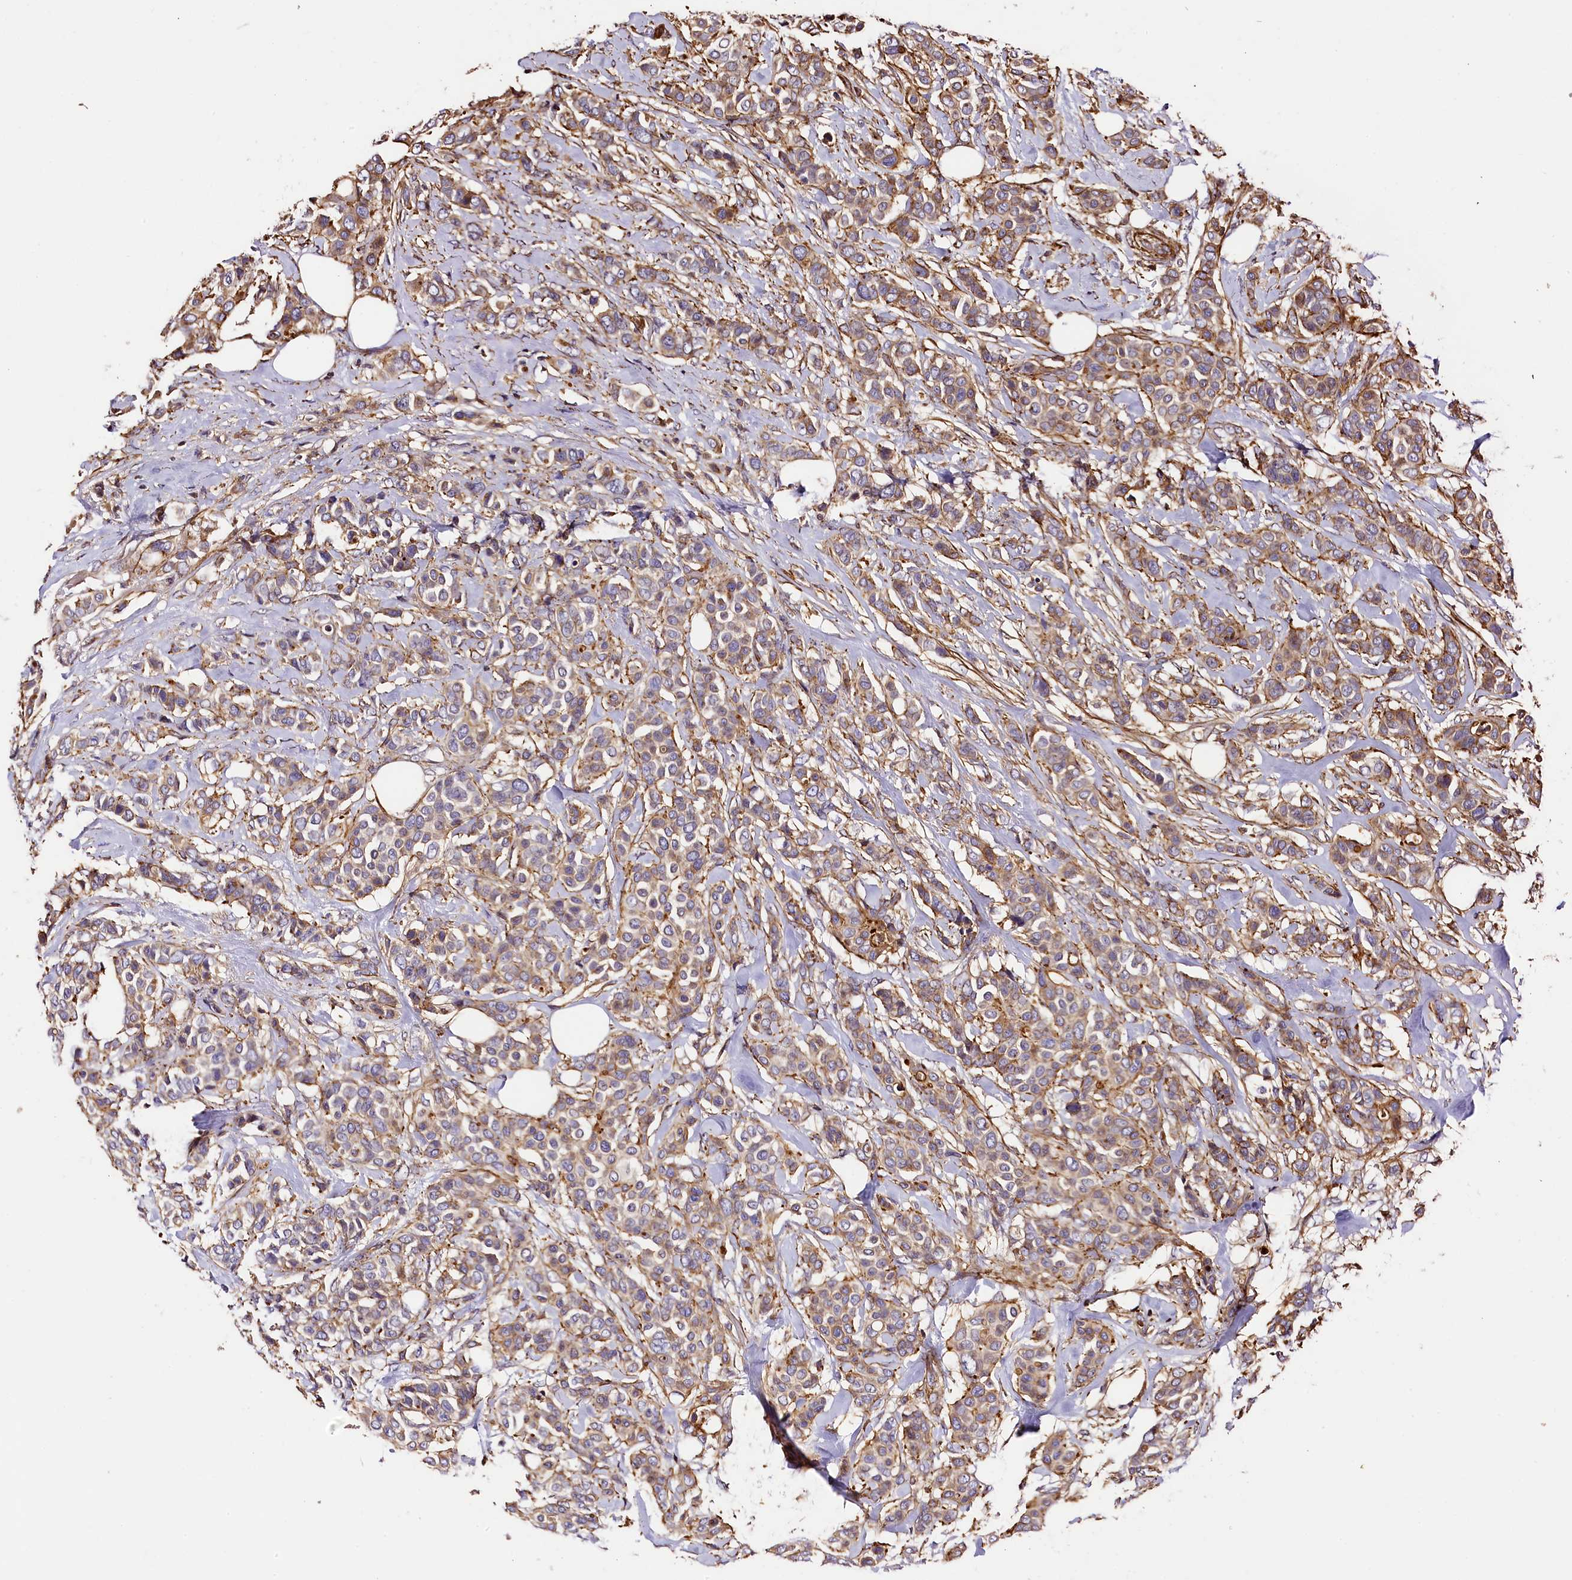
{"staining": {"intensity": "moderate", "quantity": ">75%", "location": "cytoplasmic/membranous"}, "tissue": "breast cancer", "cell_type": "Tumor cells", "image_type": "cancer", "snomed": [{"axis": "morphology", "description": "Lobular carcinoma"}, {"axis": "topography", "description": "Breast"}], "caption": "Moderate cytoplasmic/membranous expression for a protein is seen in about >75% of tumor cells of breast cancer (lobular carcinoma) using immunohistochemistry (IHC).", "gene": "RAPSN", "patient": {"sex": "female", "age": 51}}